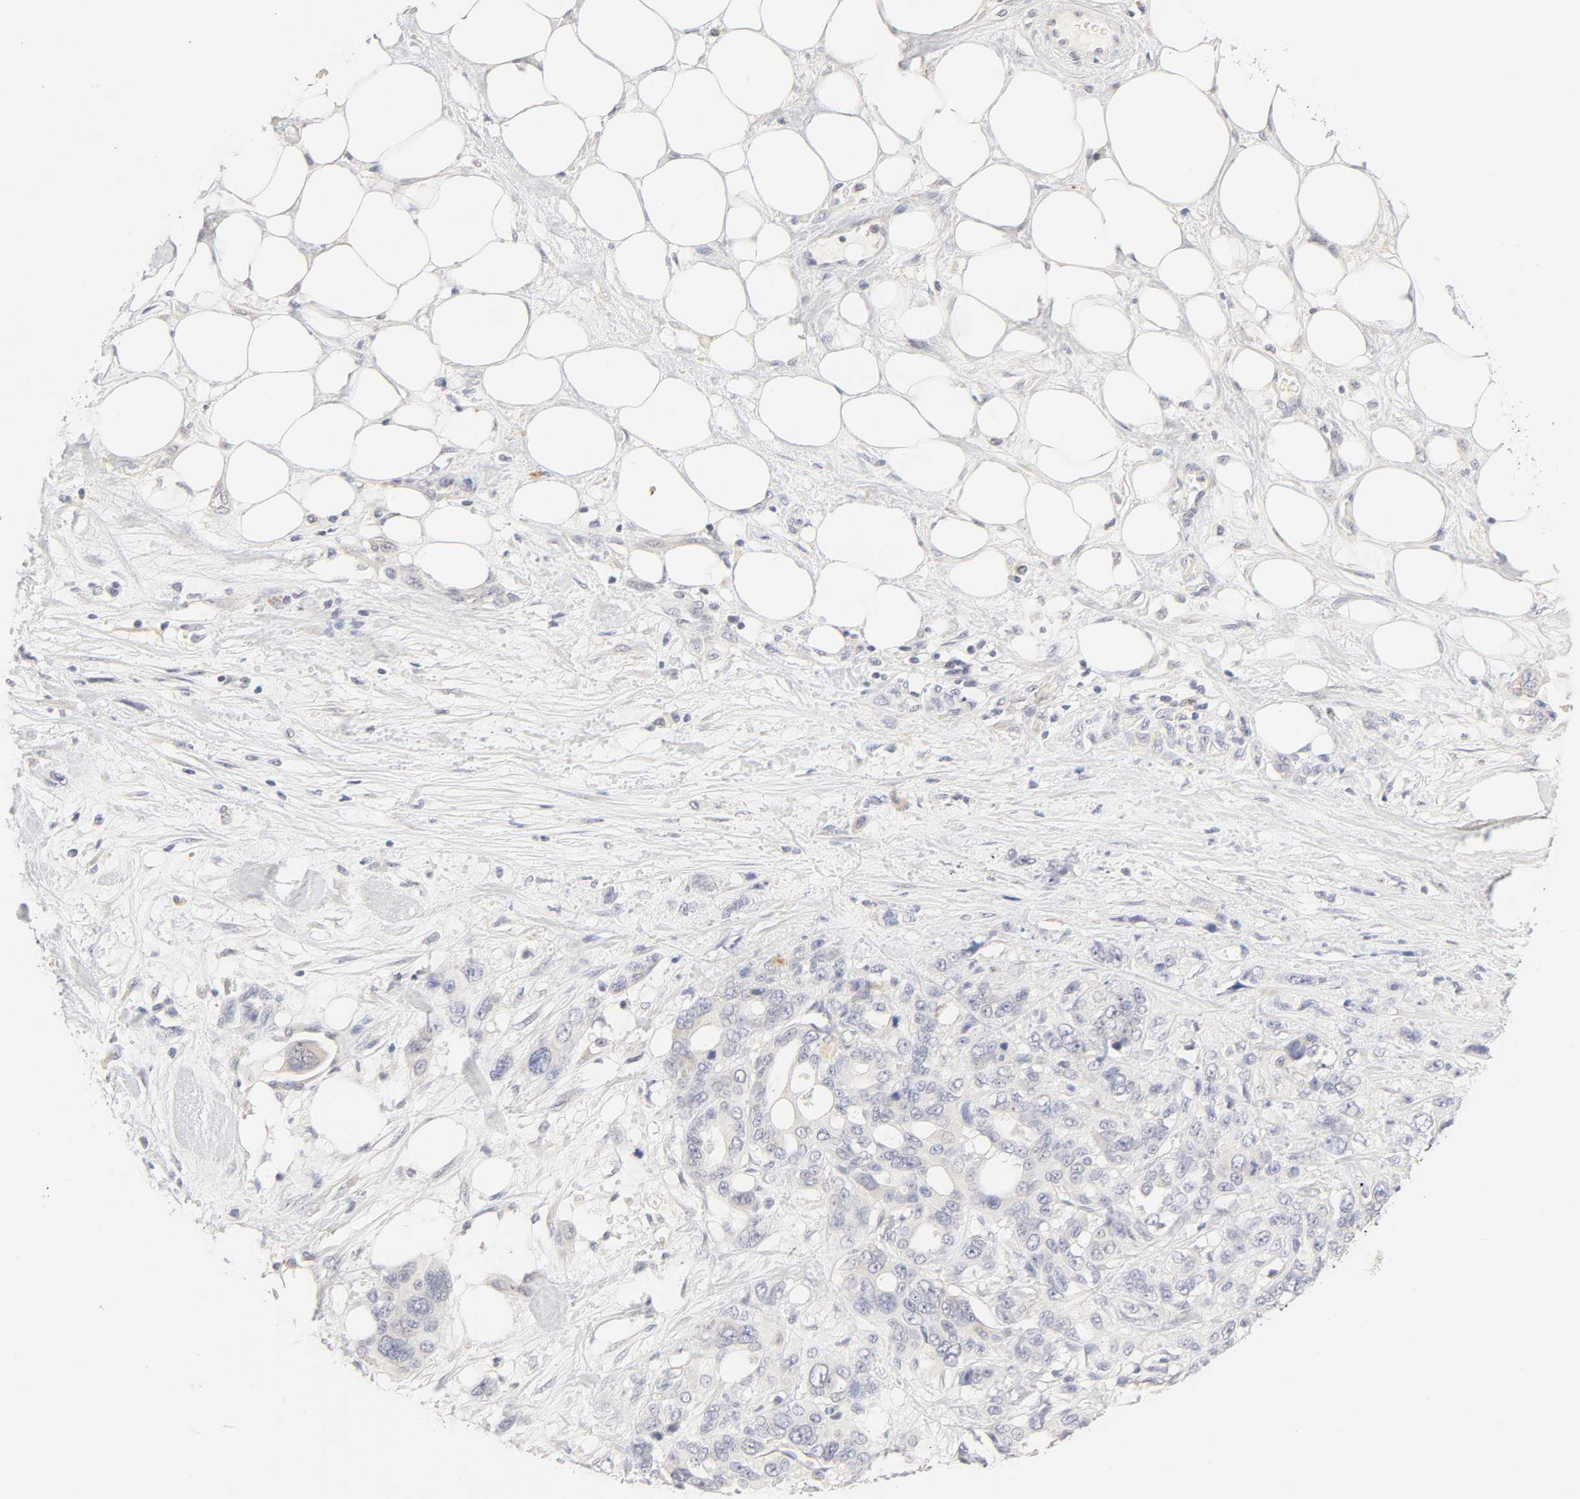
{"staining": {"intensity": "negative", "quantity": "none", "location": "none"}, "tissue": "pancreatic cancer", "cell_type": "Tumor cells", "image_type": "cancer", "snomed": [{"axis": "morphology", "description": "Adenocarcinoma, NOS"}, {"axis": "topography", "description": "Pancreas"}], "caption": "An immunohistochemistry micrograph of pancreatic cancer (adenocarcinoma) is shown. There is no staining in tumor cells of pancreatic cancer (adenocarcinoma).", "gene": "CYP4B1", "patient": {"sex": "male", "age": 46}}